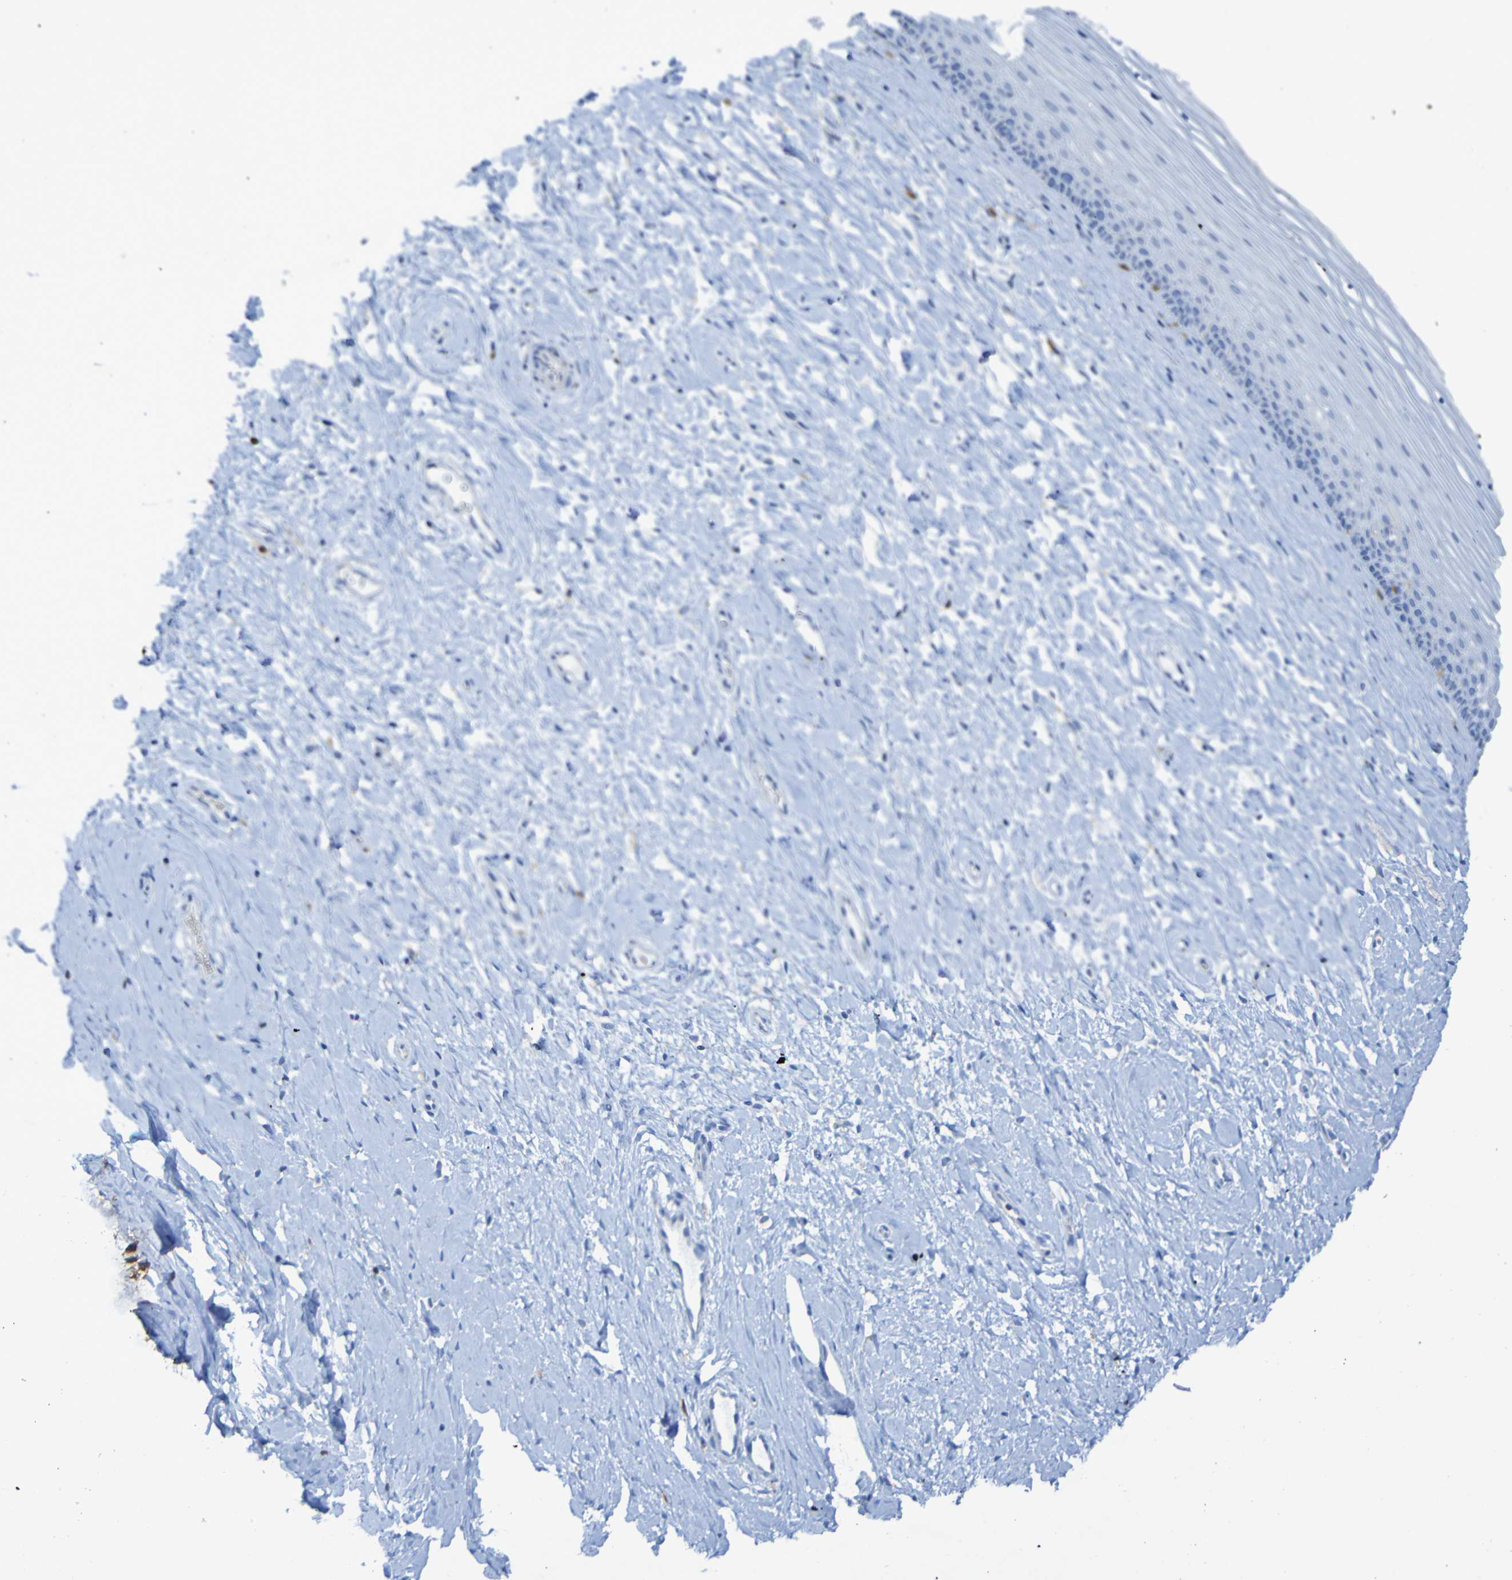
{"staining": {"intensity": "strong", "quantity": ">75%", "location": "cytoplasmic/membranous"}, "tissue": "cervix", "cell_type": "Glandular cells", "image_type": "normal", "snomed": [{"axis": "morphology", "description": "Normal tissue, NOS"}, {"axis": "topography", "description": "Cervix"}], "caption": "Strong cytoplasmic/membranous expression for a protein is identified in approximately >75% of glandular cells of unremarkable cervix using IHC.", "gene": "MPPE1", "patient": {"sex": "female", "age": 39}}